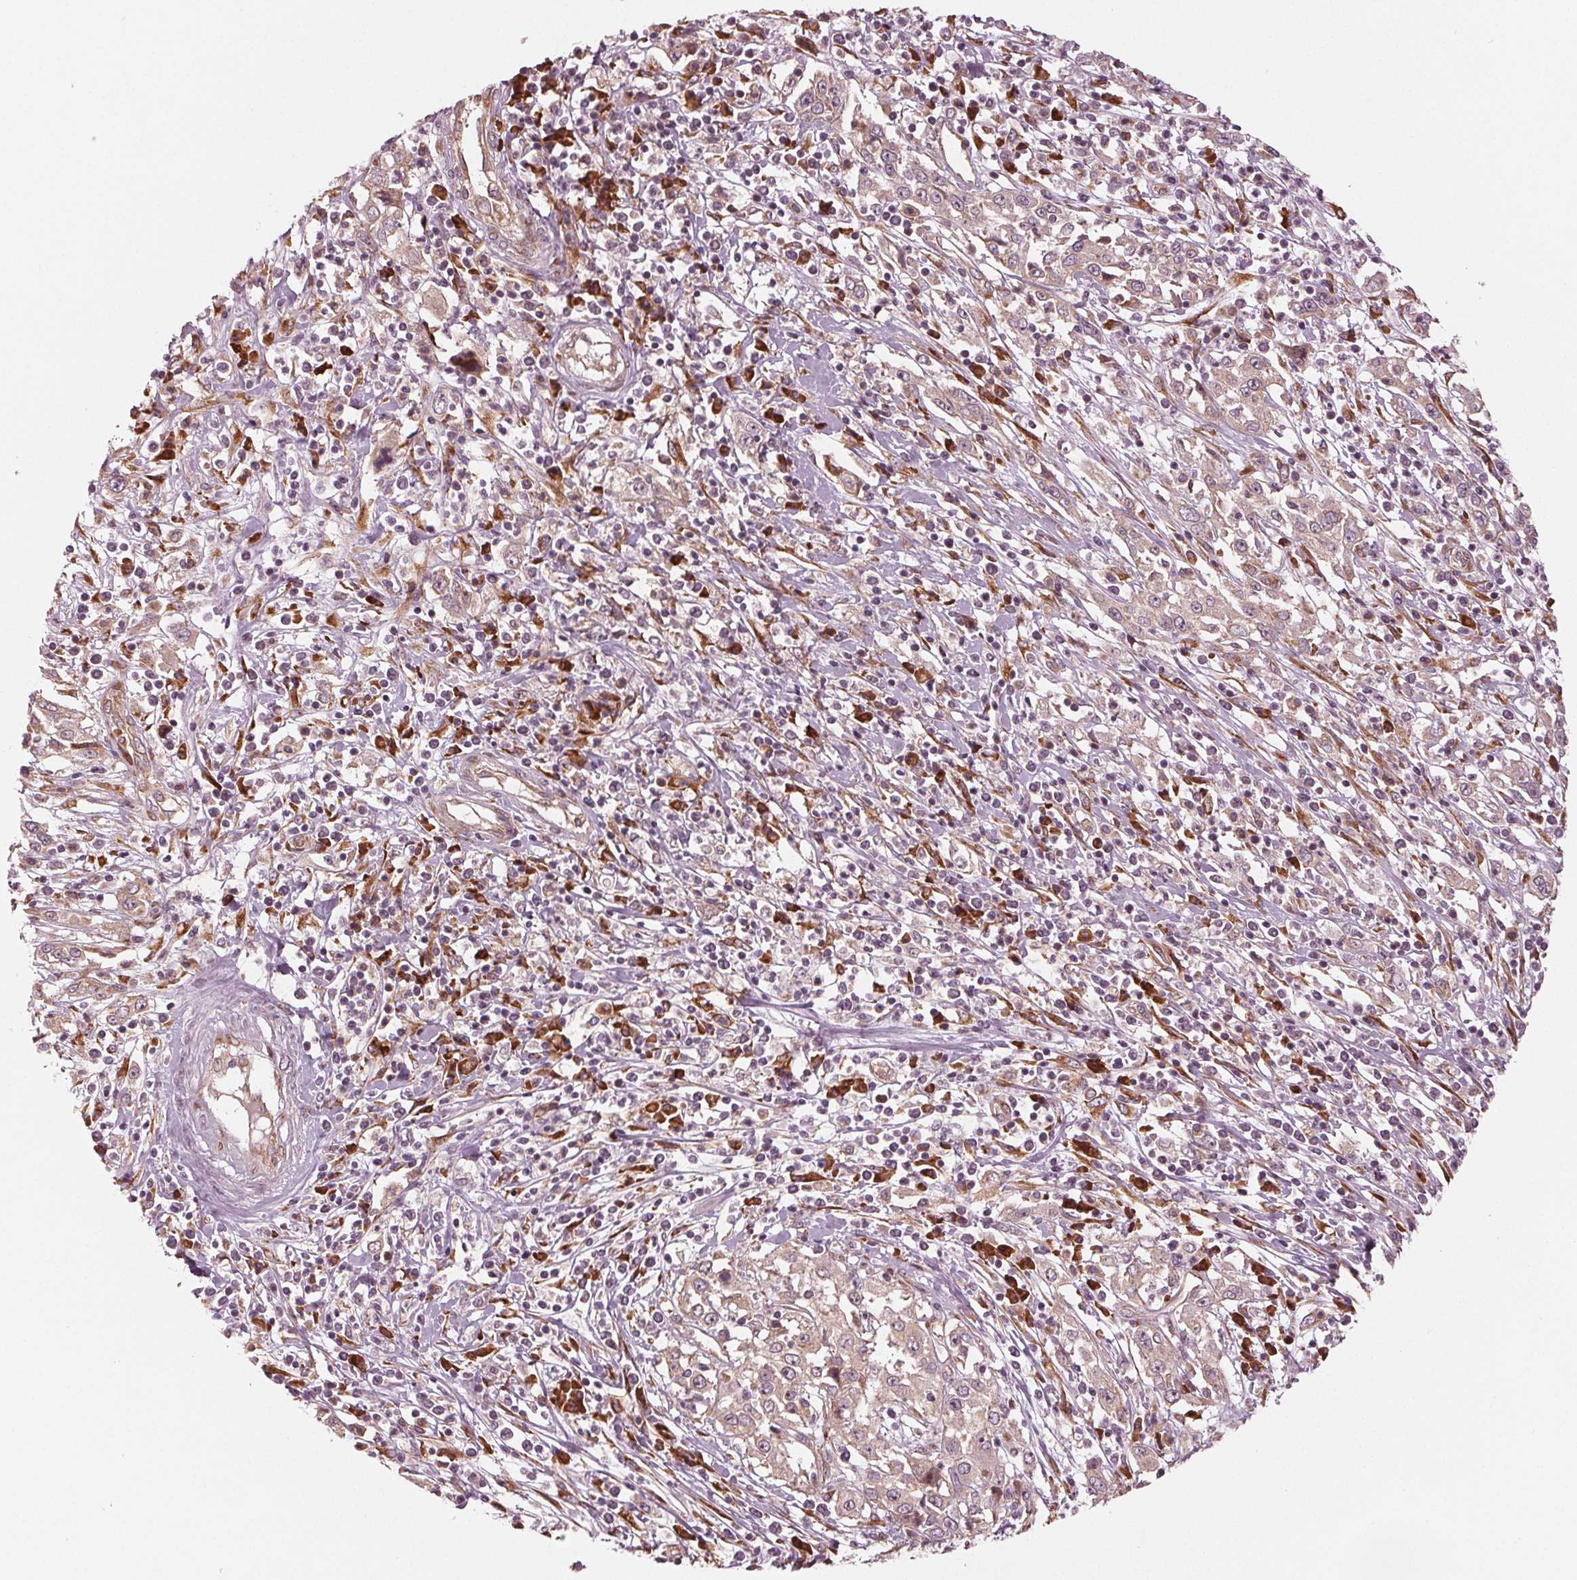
{"staining": {"intensity": "weak", "quantity": "25%-75%", "location": "cytoplasmic/membranous"}, "tissue": "cervical cancer", "cell_type": "Tumor cells", "image_type": "cancer", "snomed": [{"axis": "morphology", "description": "Adenocarcinoma, NOS"}, {"axis": "topography", "description": "Cervix"}], "caption": "Human cervical cancer (adenocarcinoma) stained with a brown dye displays weak cytoplasmic/membranous positive expression in approximately 25%-75% of tumor cells.", "gene": "CMIP", "patient": {"sex": "female", "age": 40}}